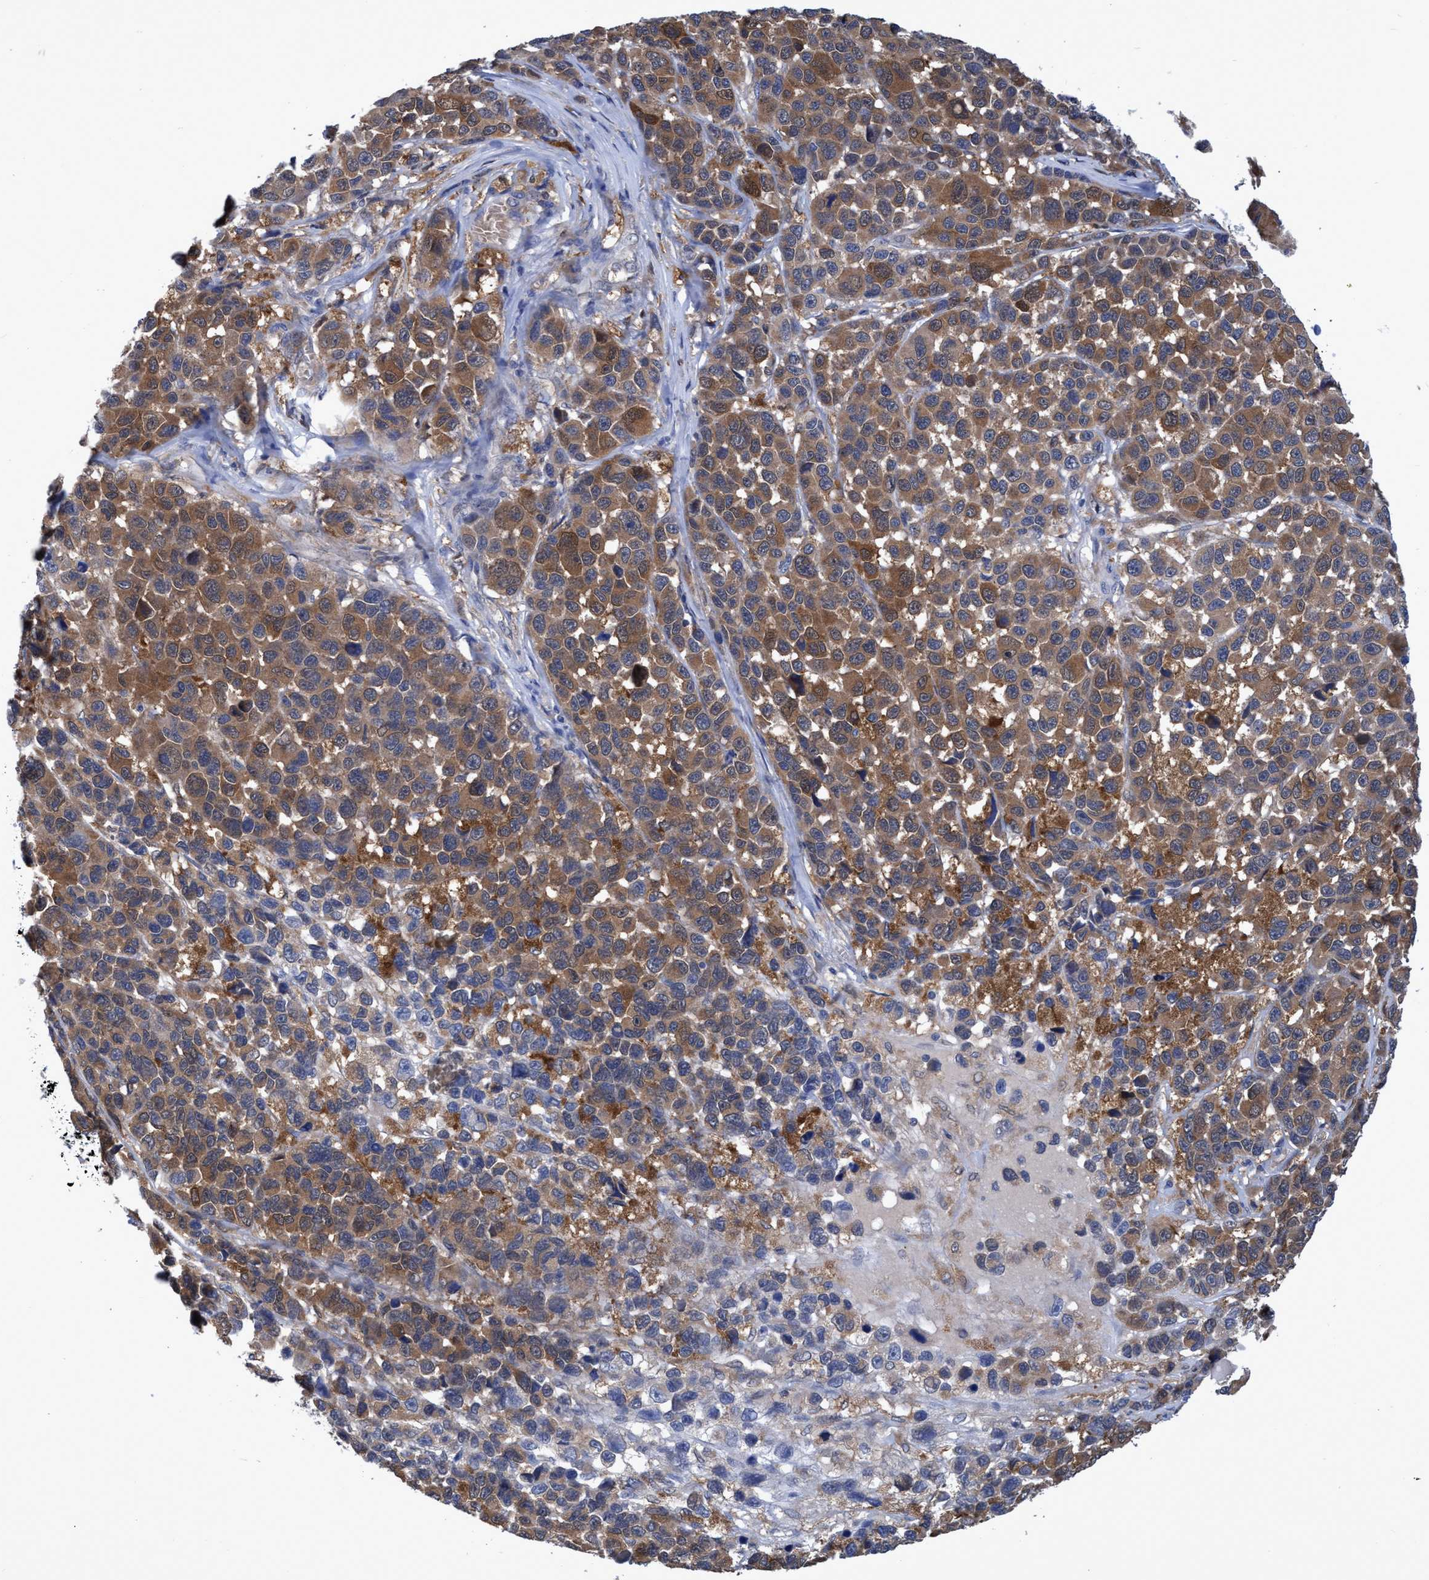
{"staining": {"intensity": "moderate", "quantity": ">75%", "location": "cytoplasmic/membranous"}, "tissue": "melanoma", "cell_type": "Tumor cells", "image_type": "cancer", "snomed": [{"axis": "morphology", "description": "Malignant melanoma, NOS"}, {"axis": "topography", "description": "Skin"}], "caption": "A brown stain shows moderate cytoplasmic/membranous staining of a protein in human malignant melanoma tumor cells.", "gene": "PNPO", "patient": {"sex": "male", "age": 53}}